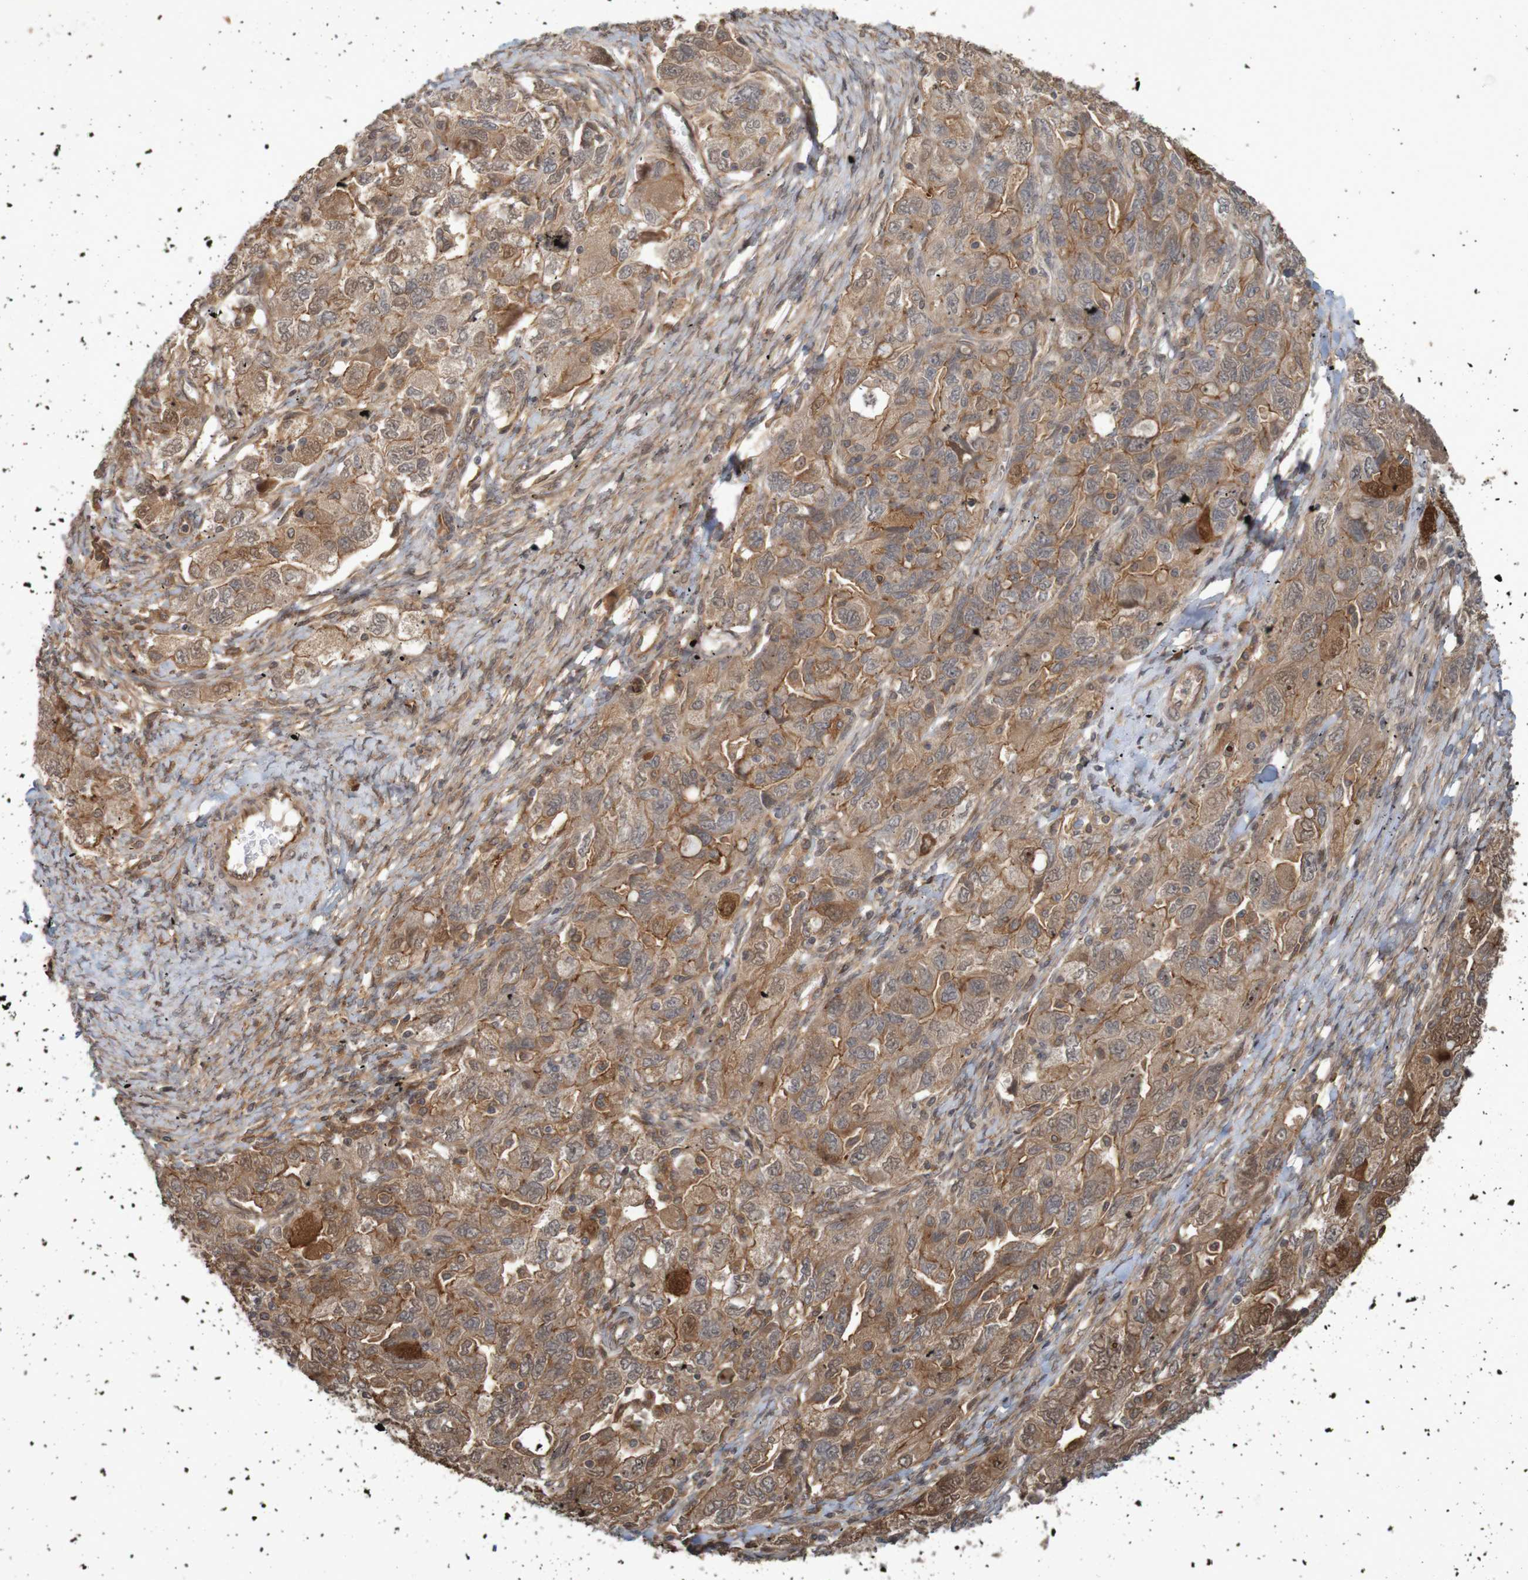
{"staining": {"intensity": "moderate", "quantity": ">75%", "location": "cytoplasmic/membranous"}, "tissue": "ovarian cancer", "cell_type": "Tumor cells", "image_type": "cancer", "snomed": [{"axis": "morphology", "description": "Carcinoma, NOS"}, {"axis": "morphology", "description": "Cystadenocarcinoma, serous, NOS"}, {"axis": "topography", "description": "Ovary"}], "caption": "High-magnification brightfield microscopy of ovarian cancer stained with DAB (3,3'-diaminobenzidine) (brown) and counterstained with hematoxylin (blue). tumor cells exhibit moderate cytoplasmic/membranous expression is present in approximately>75% of cells.", "gene": "ARHGEF11", "patient": {"sex": "female", "age": 69}}